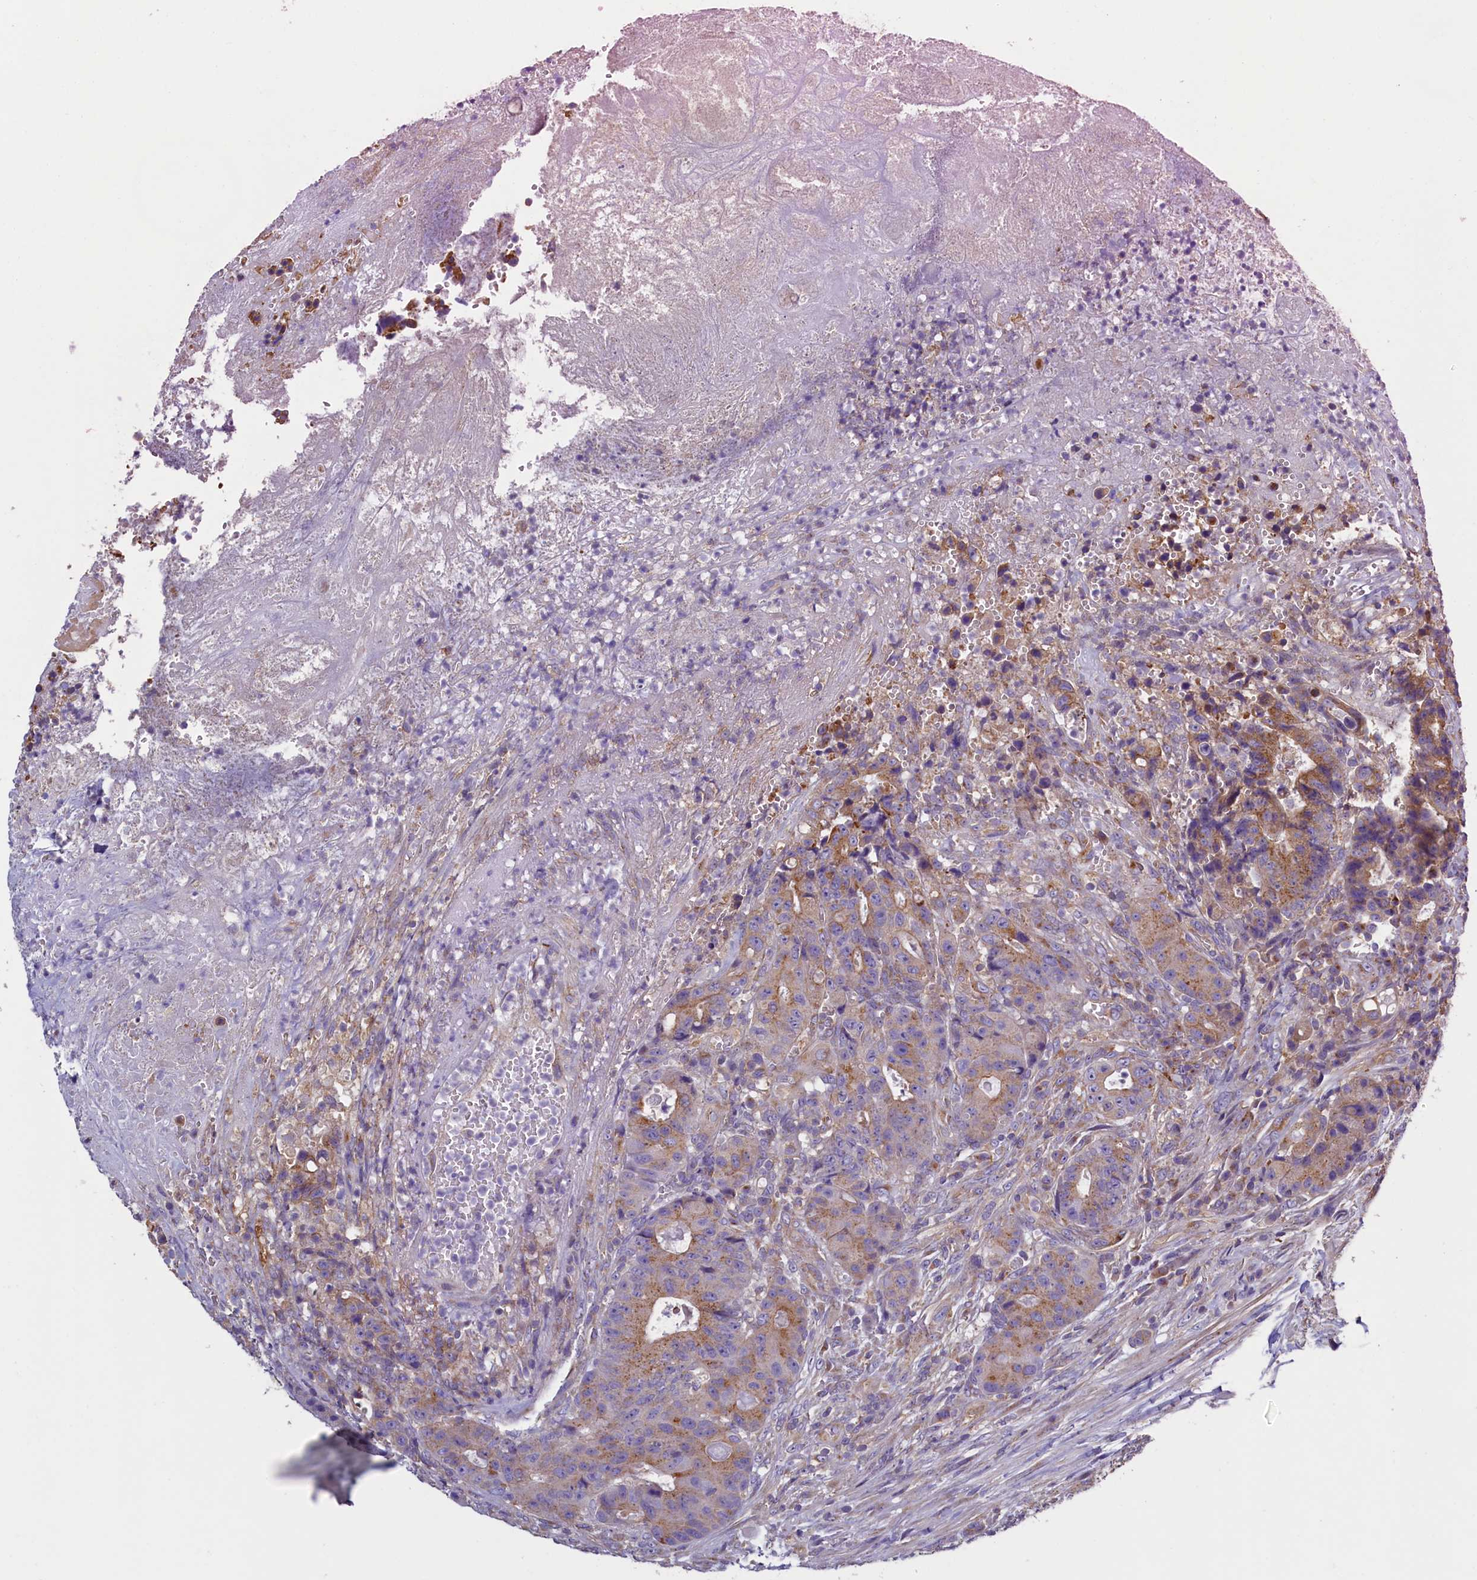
{"staining": {"intensity": "moderate", "quantity": ">75%", "location": "cytoplasmic/membranous"}, "tissue": "colorectal cancer", "cell_type": "Tumor cells", "image_type": "cancer", "snomed": [{"axis": "morphology", "description": "Adenocarcinoma, NOS"}, {"axis": "topography", "description": "Rectum"}], "caption": "Protein positivity by IHC demonstrates moderate cytoplasmic/membranous staining in approximately >75% of tumor cells in adenocarcinoma (colorectal).", "gene": "GPR21", "patient": {"sex": "male", "age": 69}}